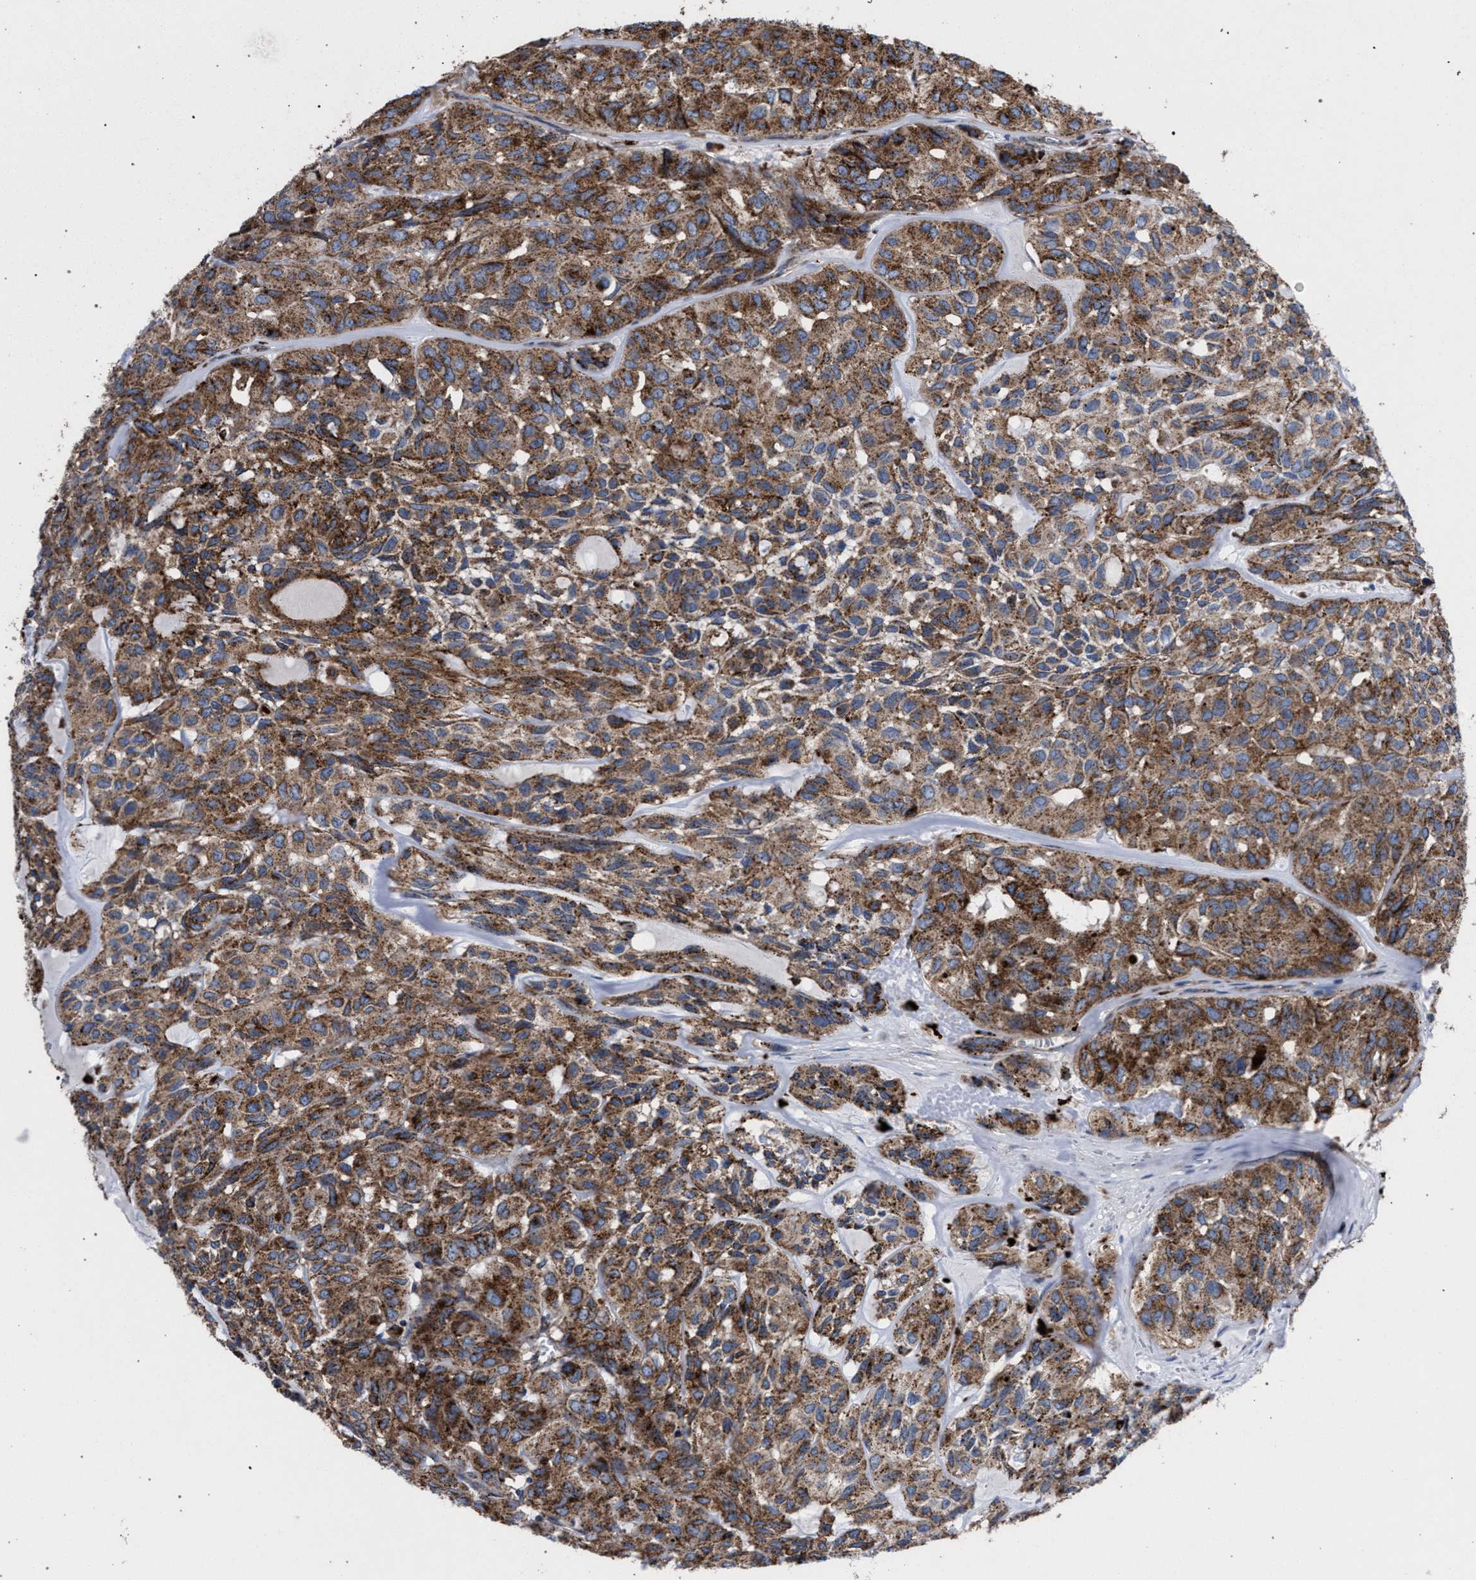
{"staining": {"intensity": "moderate", "quantity": ">75%", "location": "cytoplasmic/membranous"}, "tissue": "head and neck cancer", "cell_type": "Tumor cells", "image_type": "cancer", "snomed": [{"axis": "morphology", "description": "Adenocarcinoma, NOS"}, {"axis": "topography", "description": "Salivary gland, NOS"}, {"axis": "topography", "description": "Head-Neck"}], "caption": "Protein analysis of head and neck cancer tissue displays moderate cytoplasmic/membranous expression in about >75% of tumor cells.", "gene": "PPT1", "patient": {"sex": "female", "age": 76}}